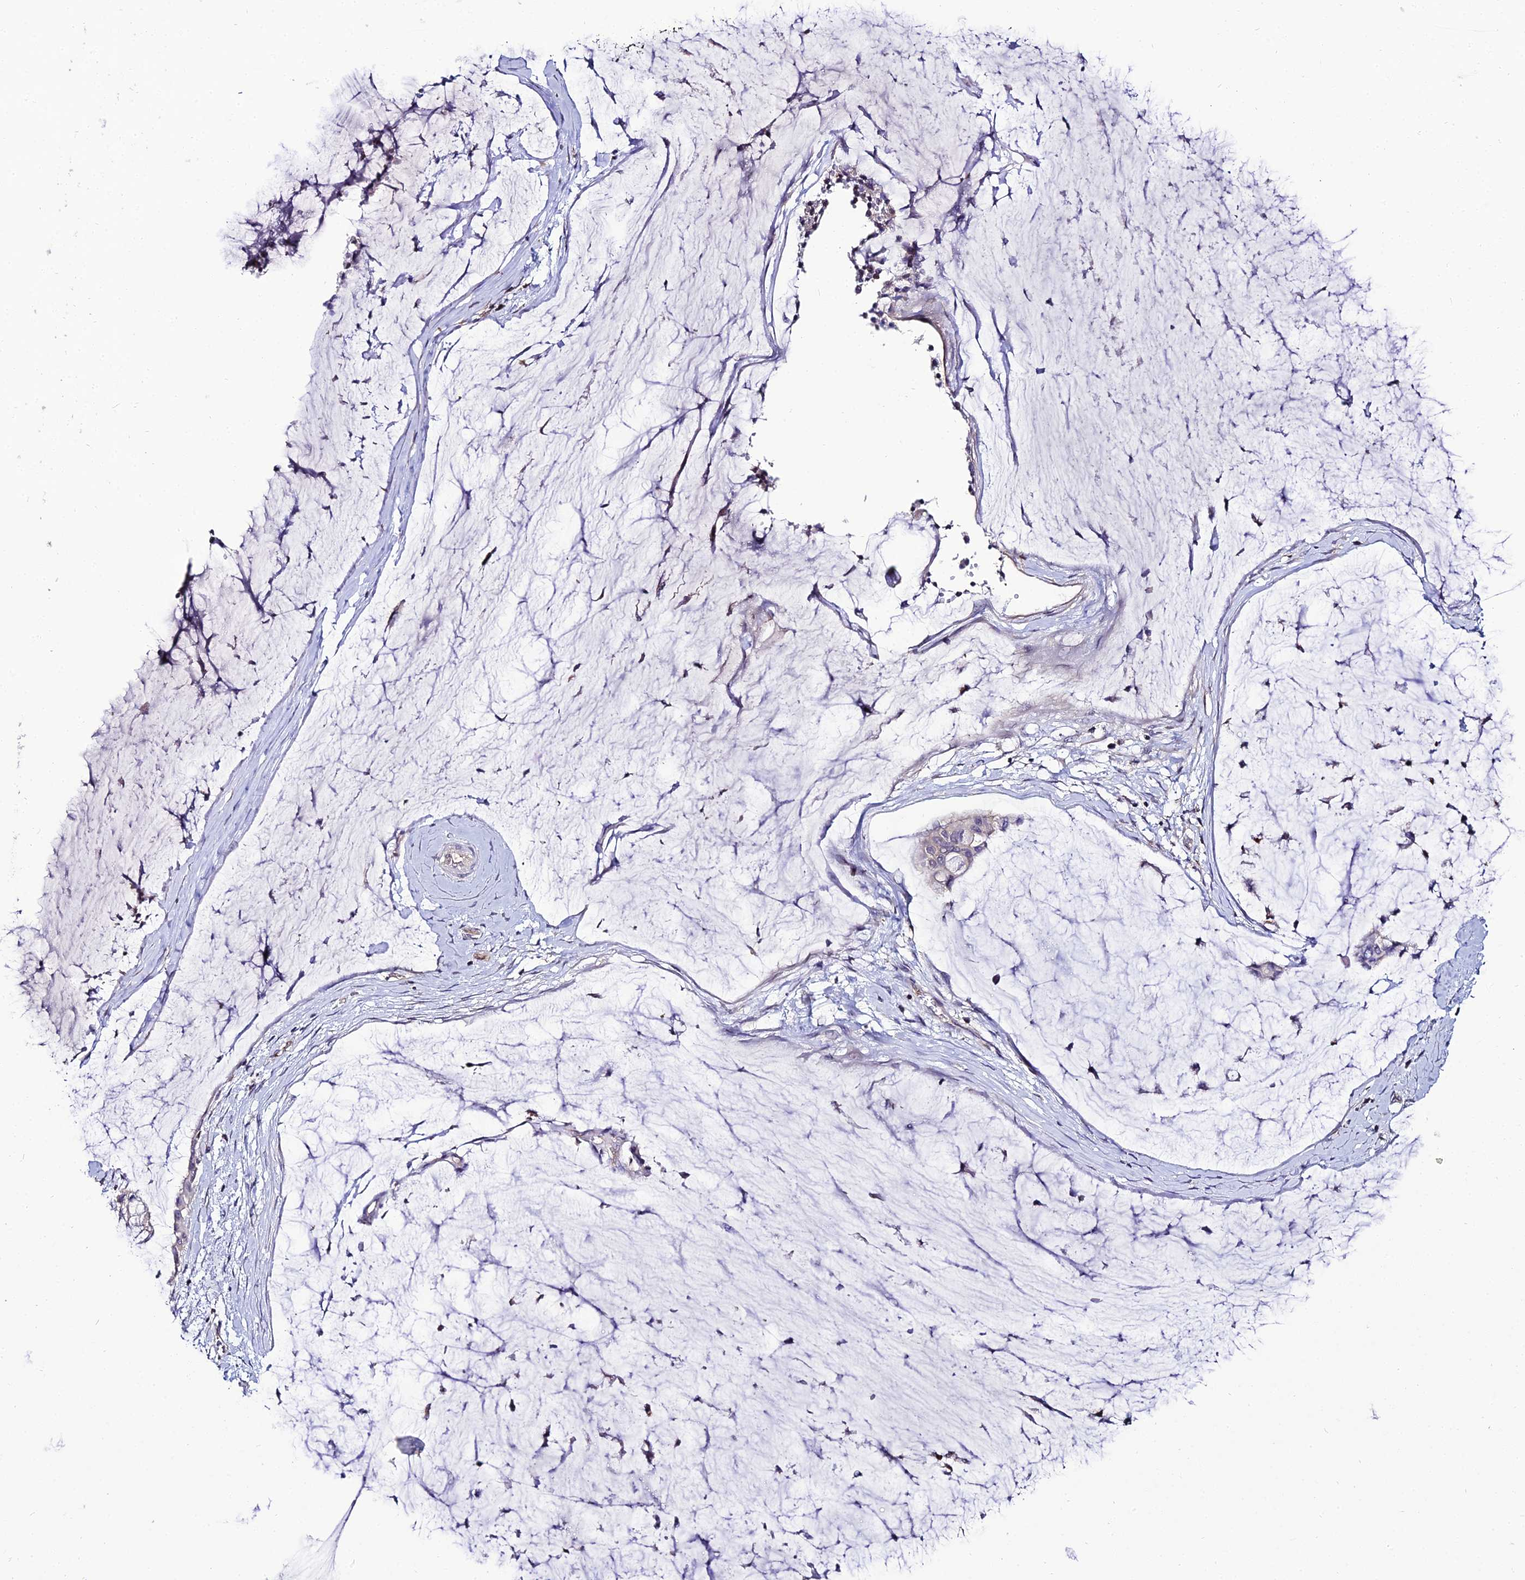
{"staining": {"intensity": "weak", "quantity": "<25%", "location": "cytoplasmic/membranous"}, "tissue": "ovarian cancer", "cell_type": "Tumor cells", "image_type": "cancer", "snomed": [{"axis": "morphology", "description": "Cystadenocarcinoma, mucinous, NOS"}, {"axis": "topography", "description": "Ovary"}], "caption": "The image reveals no staining of tumor cells in ovarian cancer. (DAB immunohistochemistry (IHC) visualized using brightfield microscopy, high magnification).", "gene": "SHQ1", "patient": {"sex": "female", "age": 39}}